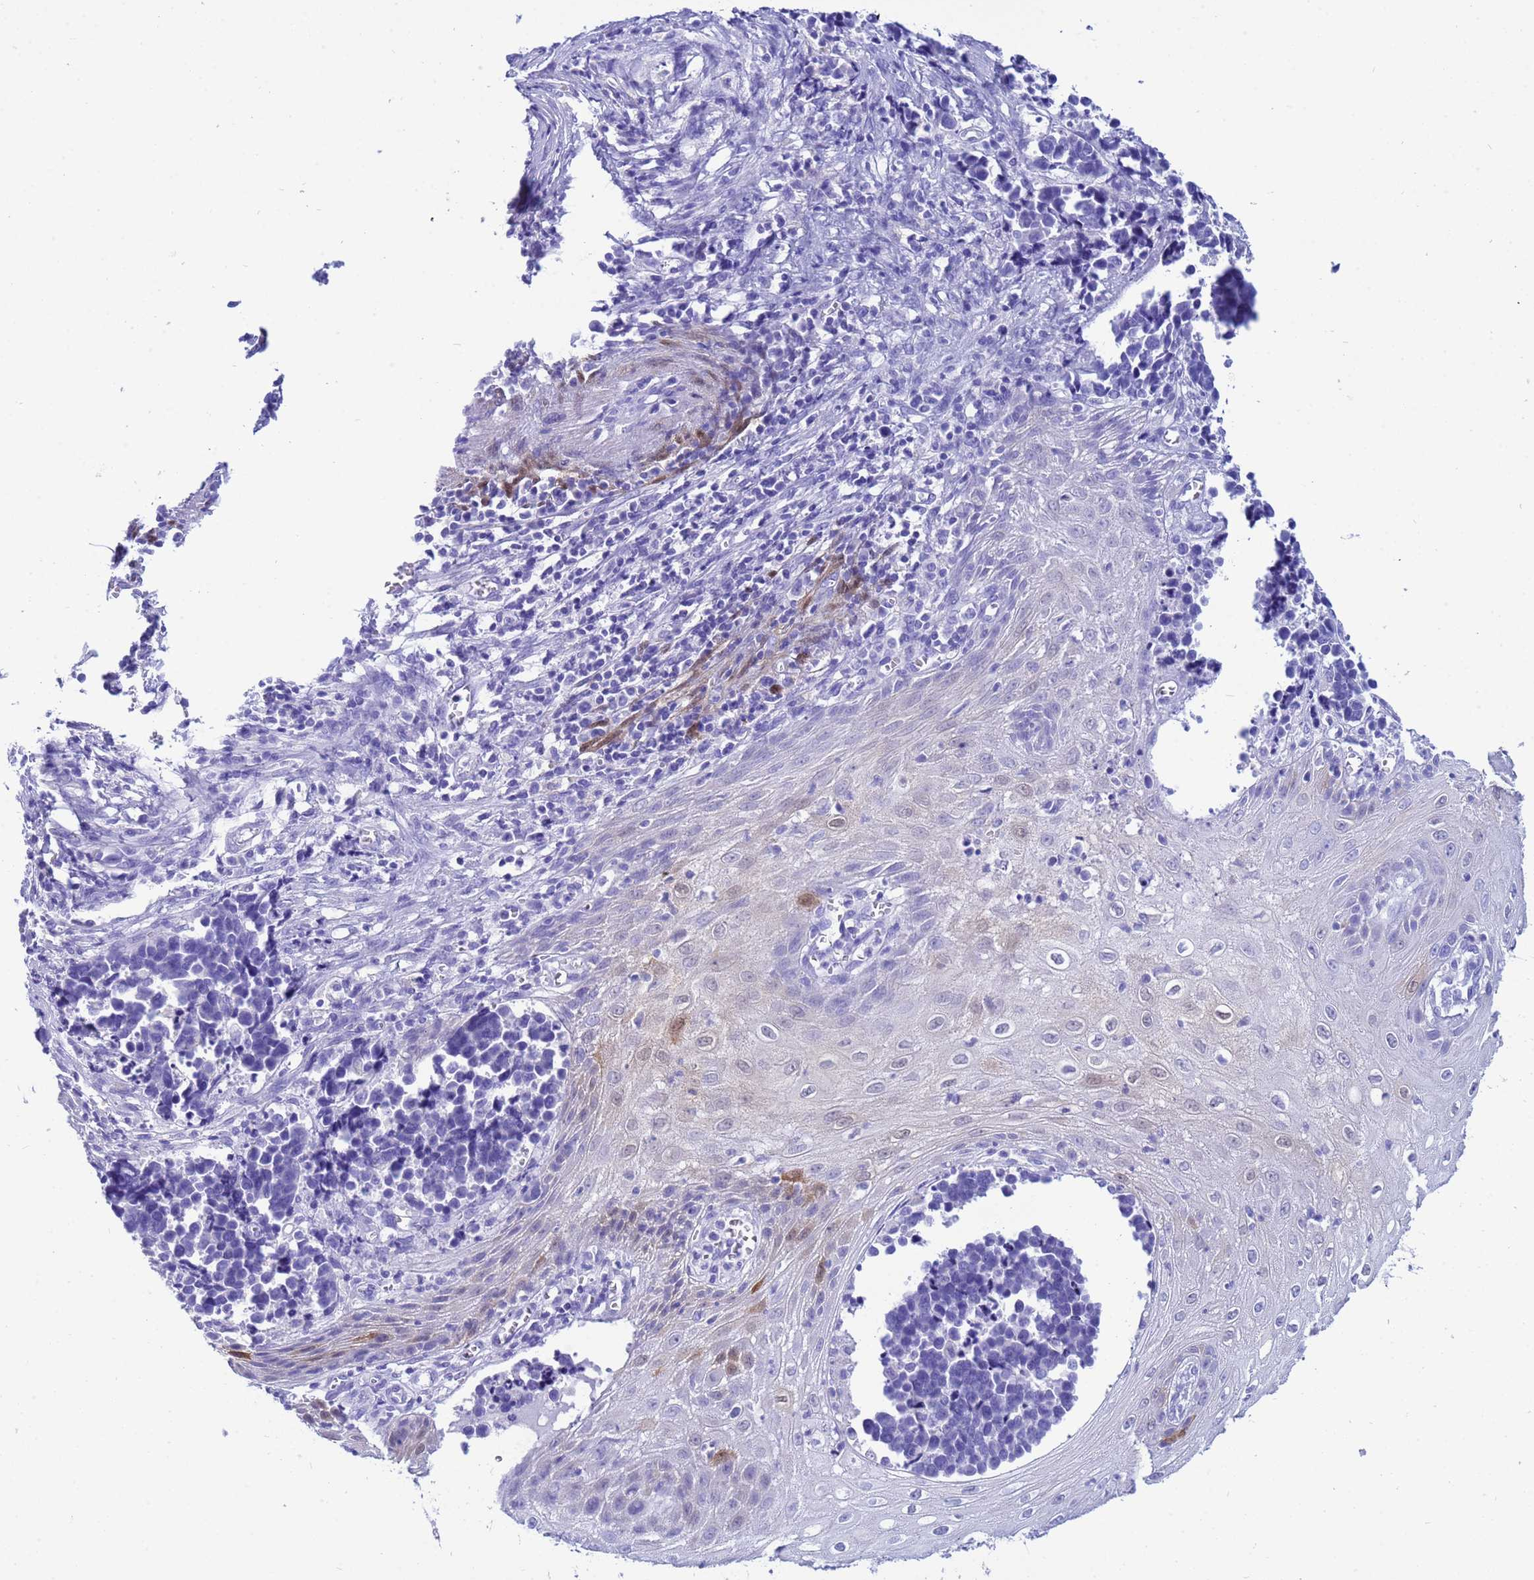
{"staining": {"intensity": "negative", "quantity": "none", "location": "none"}, "tissue": "cervical cancer", "cell_type": "Tumor cells", "image_type": "cancer", "snomed": [{"axis": "morphology", "description": "Normal tissue, NOS"}, {"axis": "morphology", "description": "Squamous cell carcinoma, NOS"}, {"axis": "topography", "description": "Cervix"}], "caption": "Micrograph shows no protein positivity in tumor cells of cervical cancer (squamous cell carcinoma) tissue.", "gene": "AKR1C2", "patient": {"sex": "female", "age": 35}}